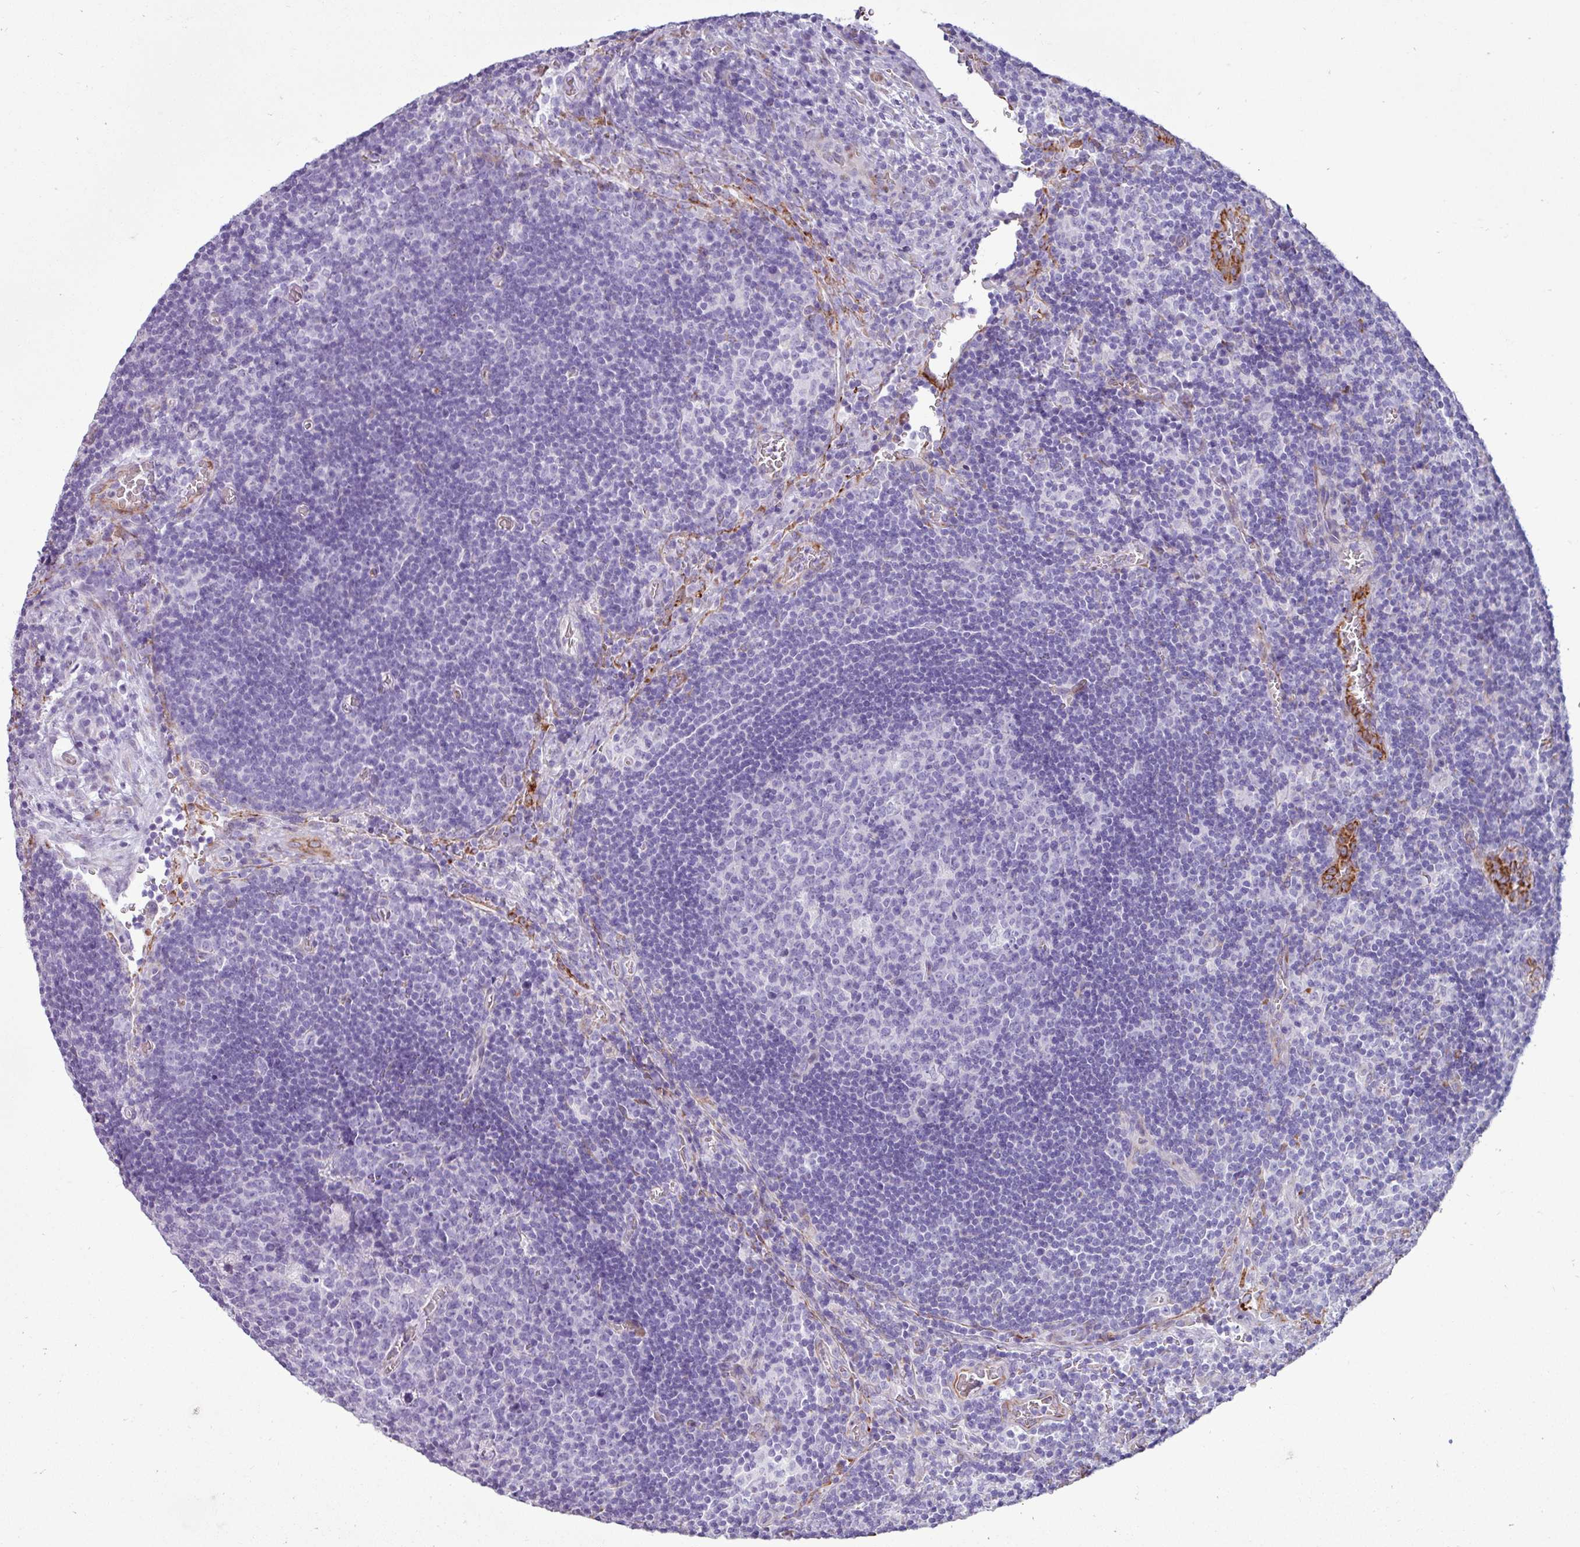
{"staining": {"intensity": "negative", "quantity": "none", "location": "none"}, "tissue": "lymph node", "cell_type": "Germinal center cells", "image_type": "normal", "snomed": [{"axis": "morphology", "description": "Normal tissue, NOS"}, {"axis": "topography", "description": "Lymph node"}], "caption": "The IHC photomicrograph has no significant positivity in germinal center cells of lymph node. (DAB IHC, high magnification).", "gene": "PPP1R35", "patient": {"sex": "male", "age": 50}}